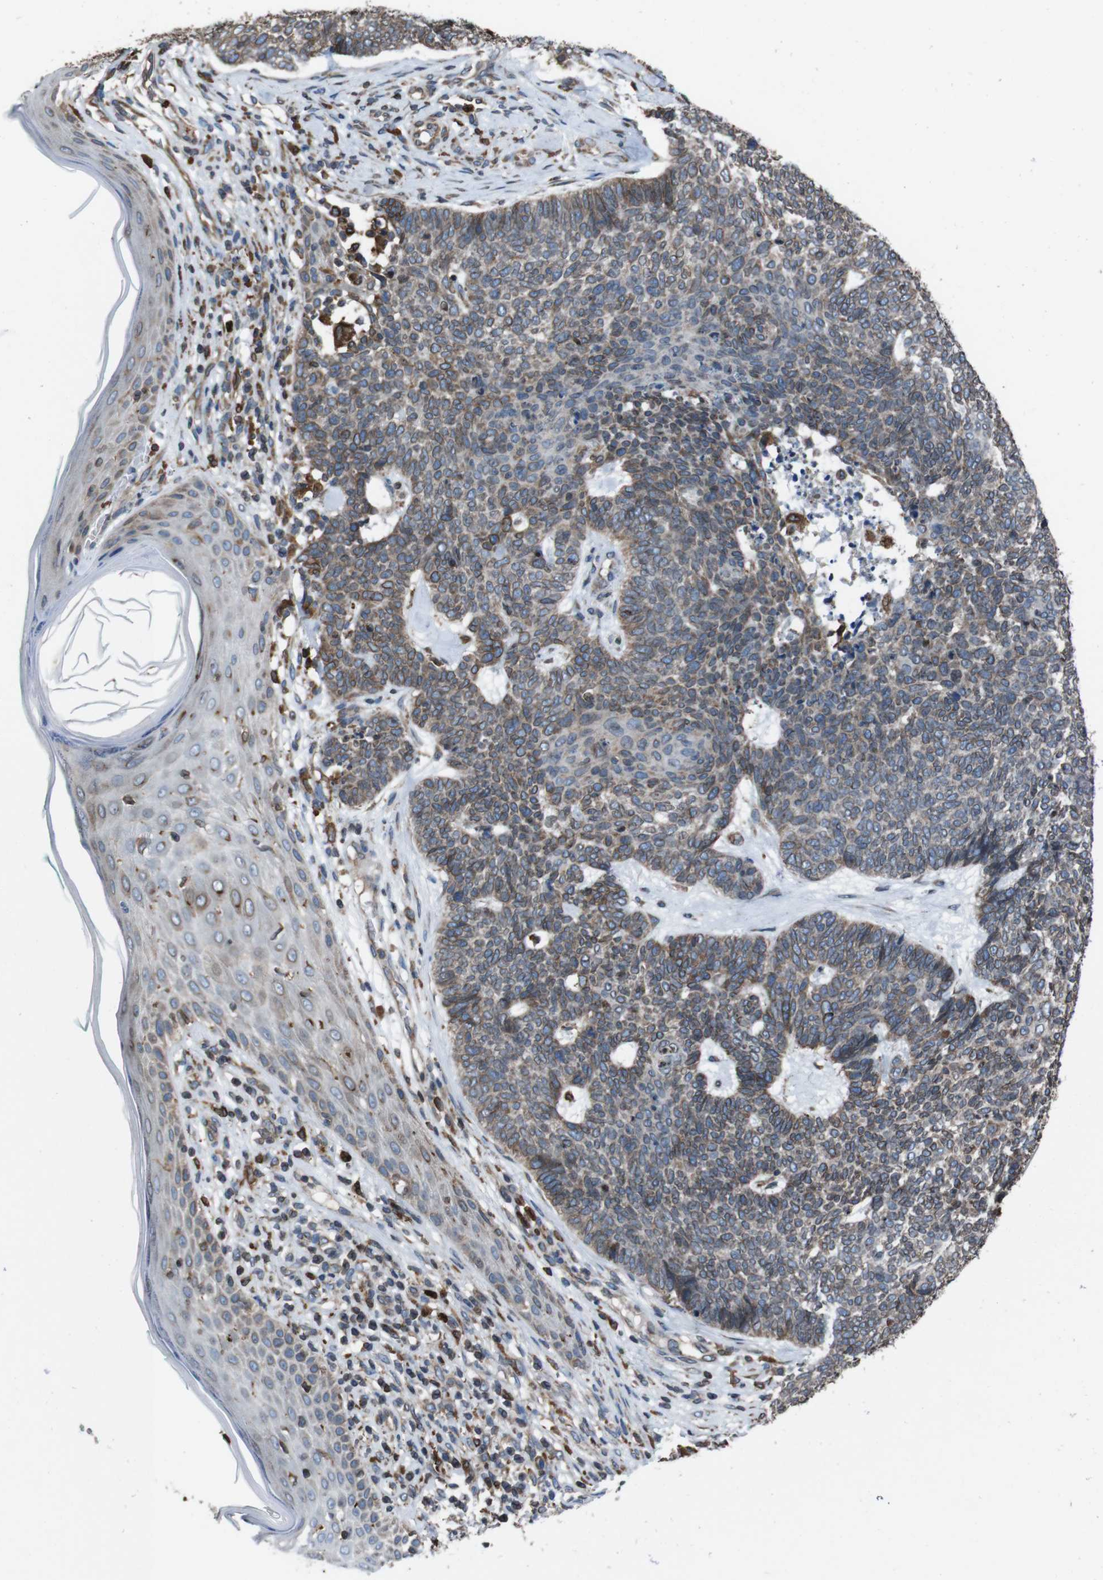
{"staining": {"intensity": "weak", "quantity": ">75%", "location": "cytoplasmic/membranous"}, "tissue": "skin cancer", "cell_type": "Tumor cells", "image_type": "cancer", "snomed": [{"axis": "morphology", "description": "Basal cell carcinoma"}, {"axis": "topography", "description": "Skin"}], "caption": "Human skin cancer (basal cell carcinoma) stained with a protein marker exhibits weak staining in tumor cells.", "gene": "APMAP", "patient": {"sex": "female", "age": 84}}